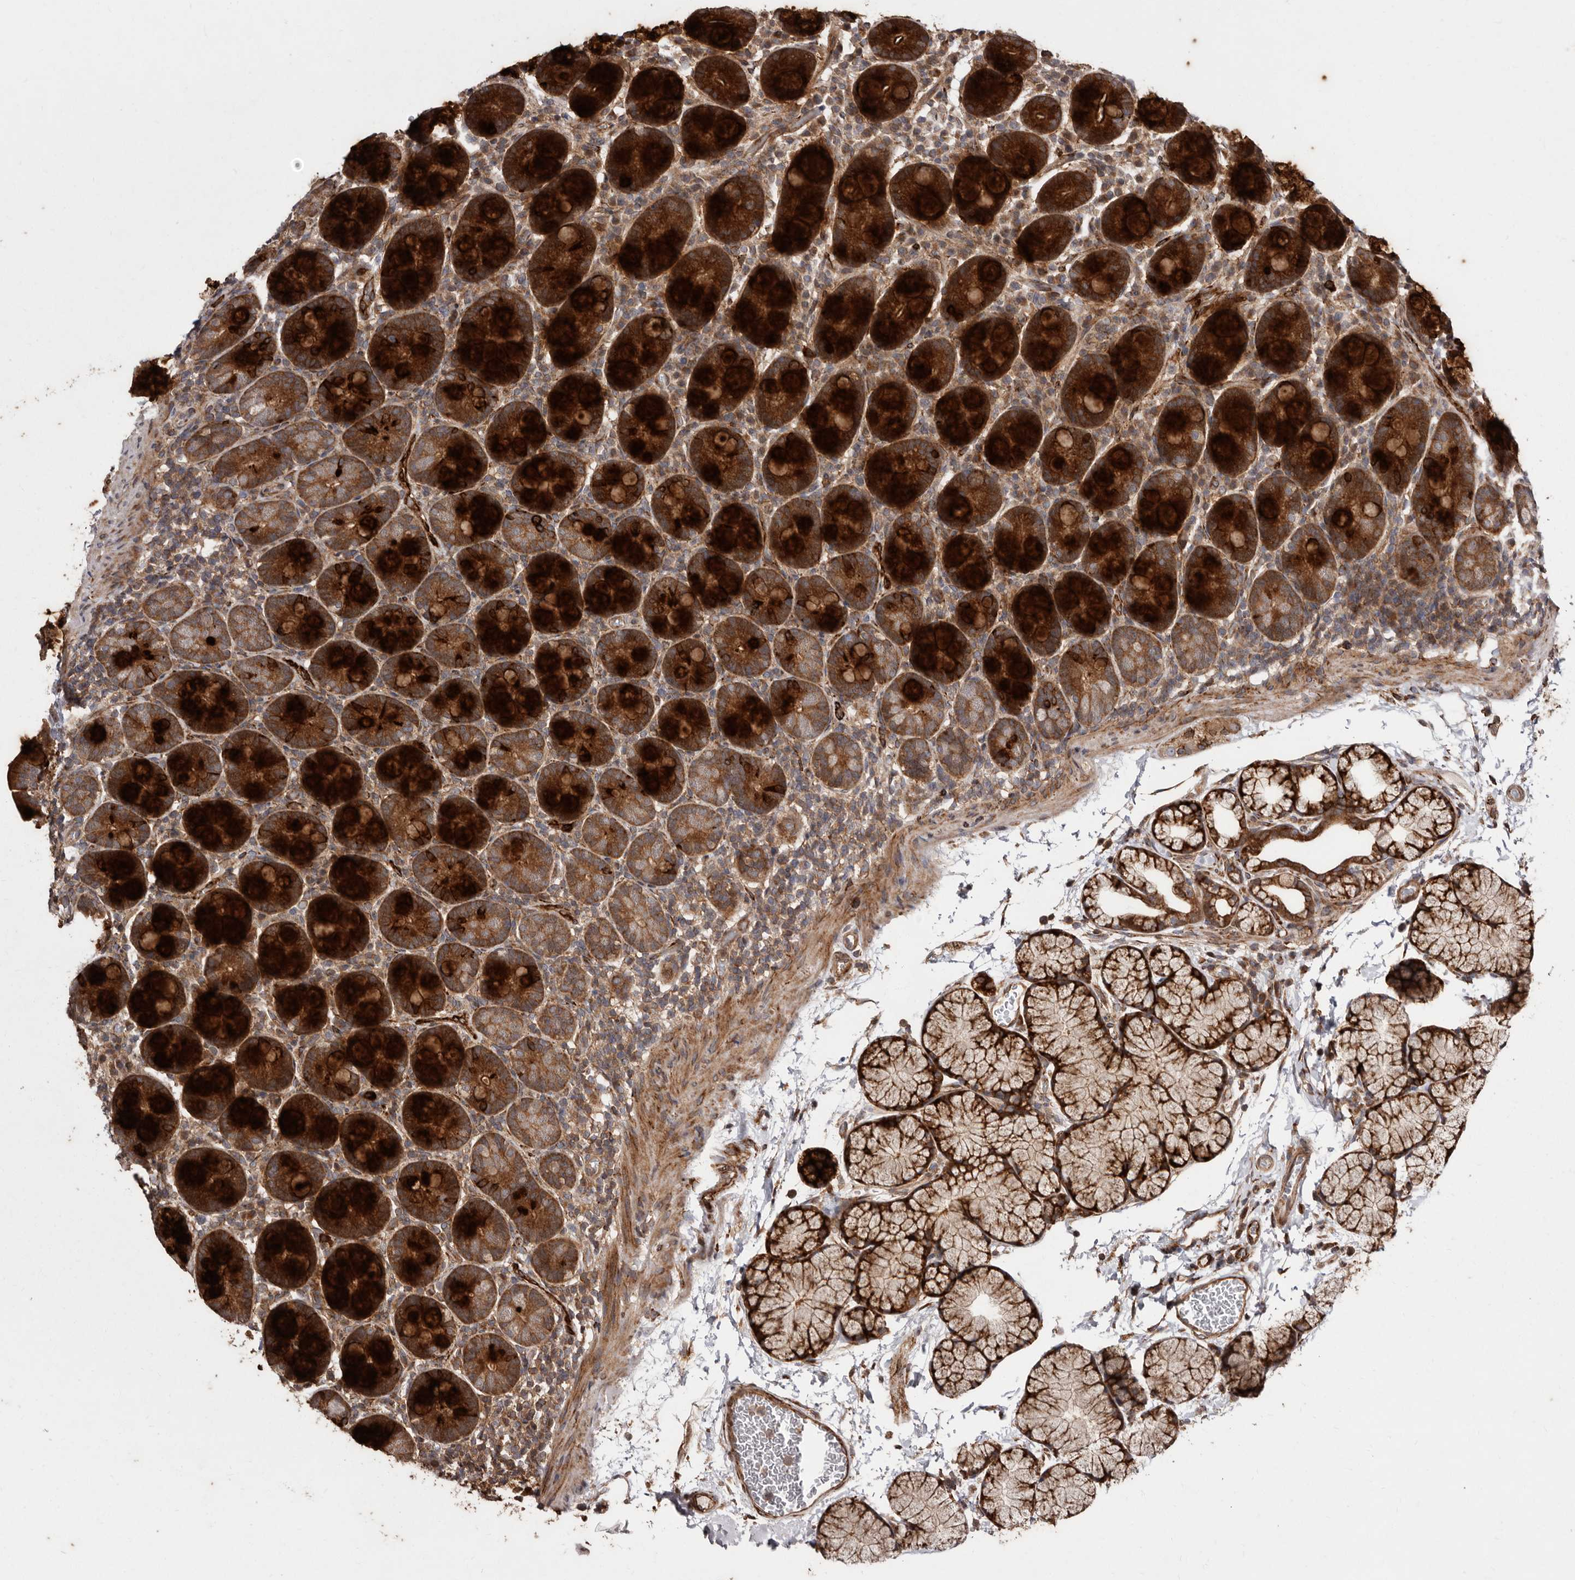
{"staining": {"intensity": "strong", "quantity": "25%-75%", "location": "cytoplasmic/membranous"}, "tissue": "duodenum", "cell_type": "Glandular cells", "image_type": "normal", "snomed": [{"axis": "morphology", "description": "Normal tissue, NOS"}, {"axis": "topography", "description": "Duodenum"}], "caption": "Protein staining of normal duodenum displays strong cytoplasmic/membranous staining in approximately 25%-75% of glandular cells.", "gene": "FLAD1", "patient": {"sex": "male", "age": 35}}